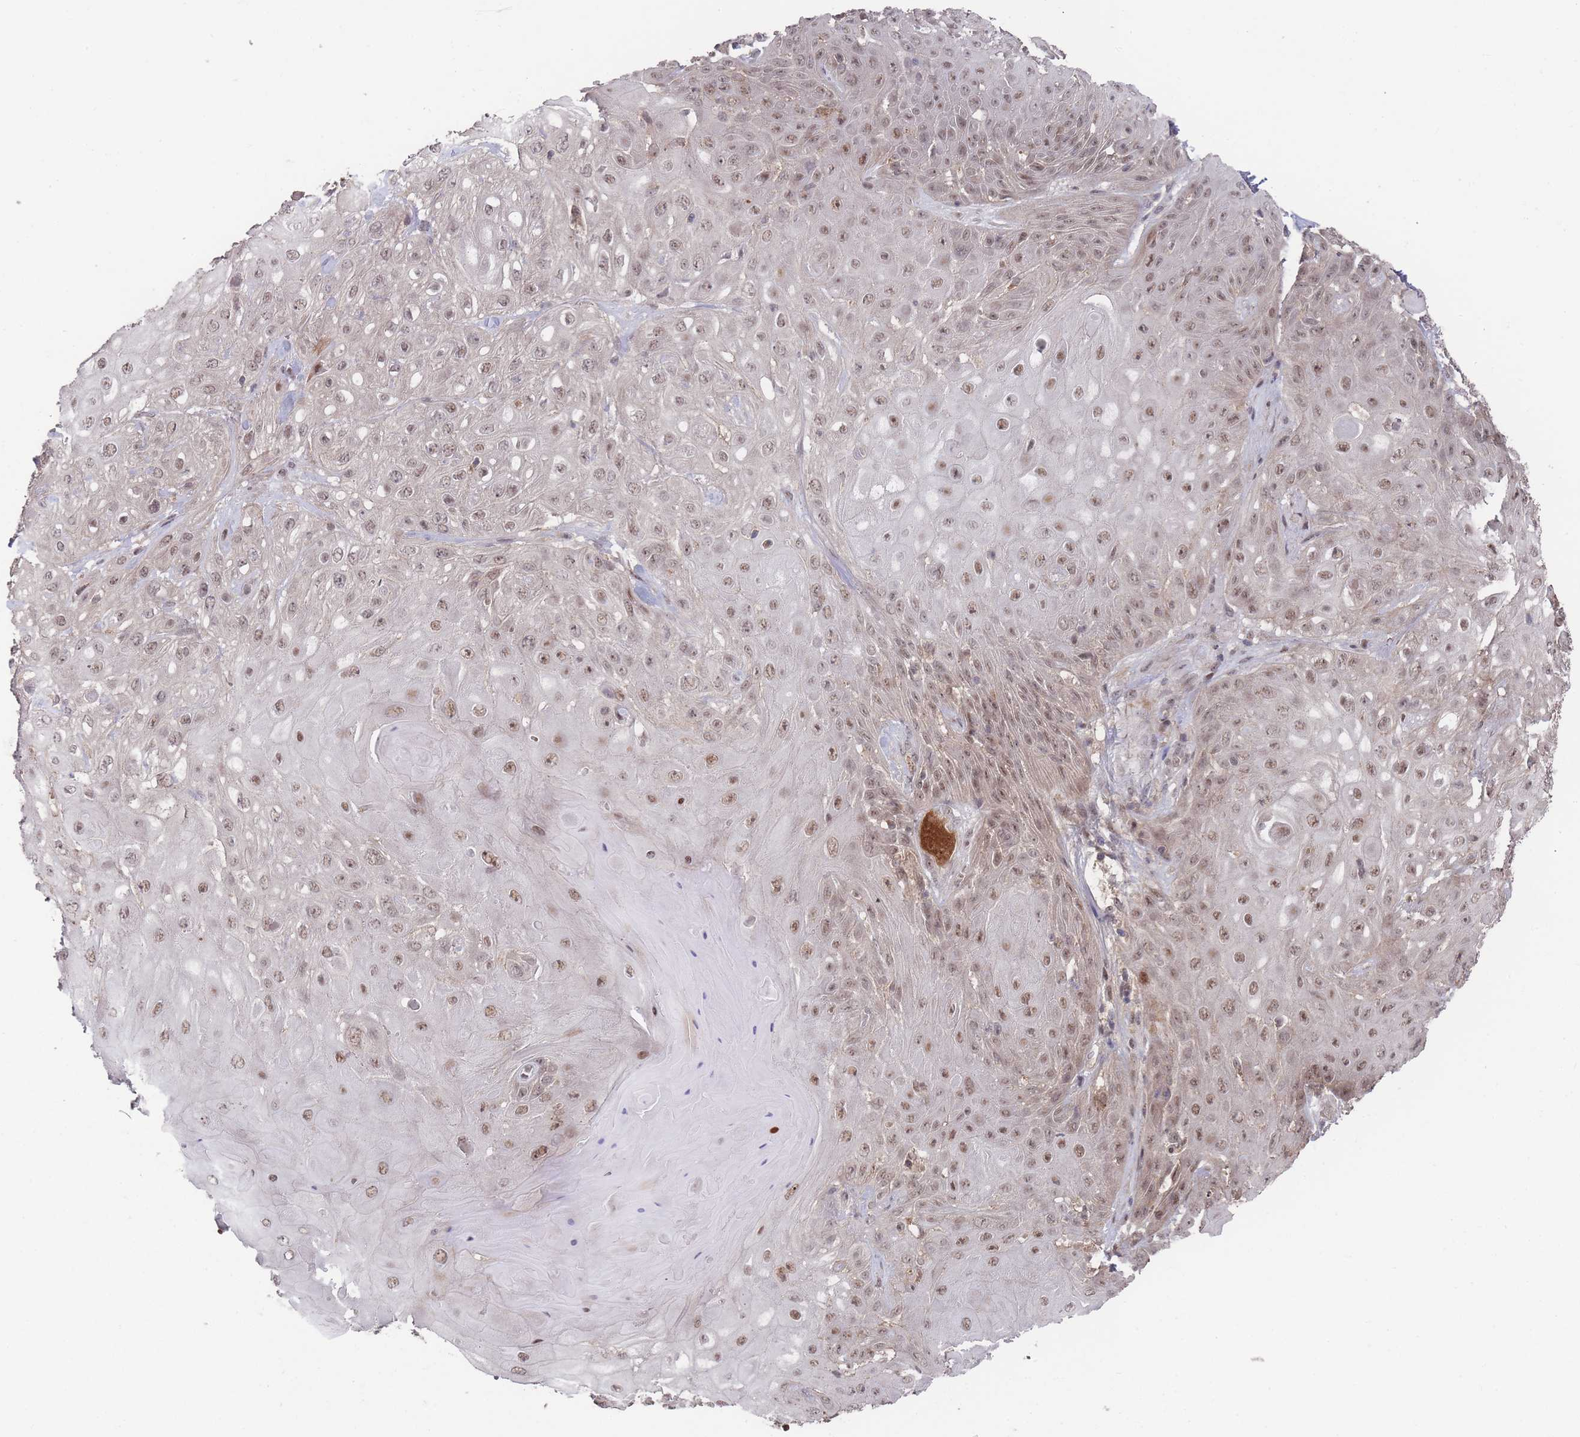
{"staining": {"intensity": "moderate", "quantity": "25%-75%", "location": "nuclear"}, "tissue": "skin cancer", "cell_type": "Tumor cells", "image_type": "cancer", "snomed": [{"axis": "morphology", "description": "Normal tissue, NOS"}, {"axis": "morphology", "description": "Squamous cell carcinoma, NOS"}, {"axis": "topography", "description": "Skin"}, {"axis": "topography", "description": "Cartilage tissue"}], "caption": "About 25%-75% of tumor cells in squamous cell carcinoma (skin) show moderate nuclear protein staining as visualized by brown immunohistochemical staining.", "gene": "SF3B1", "patient": {"sex": "female", "age": 79}}